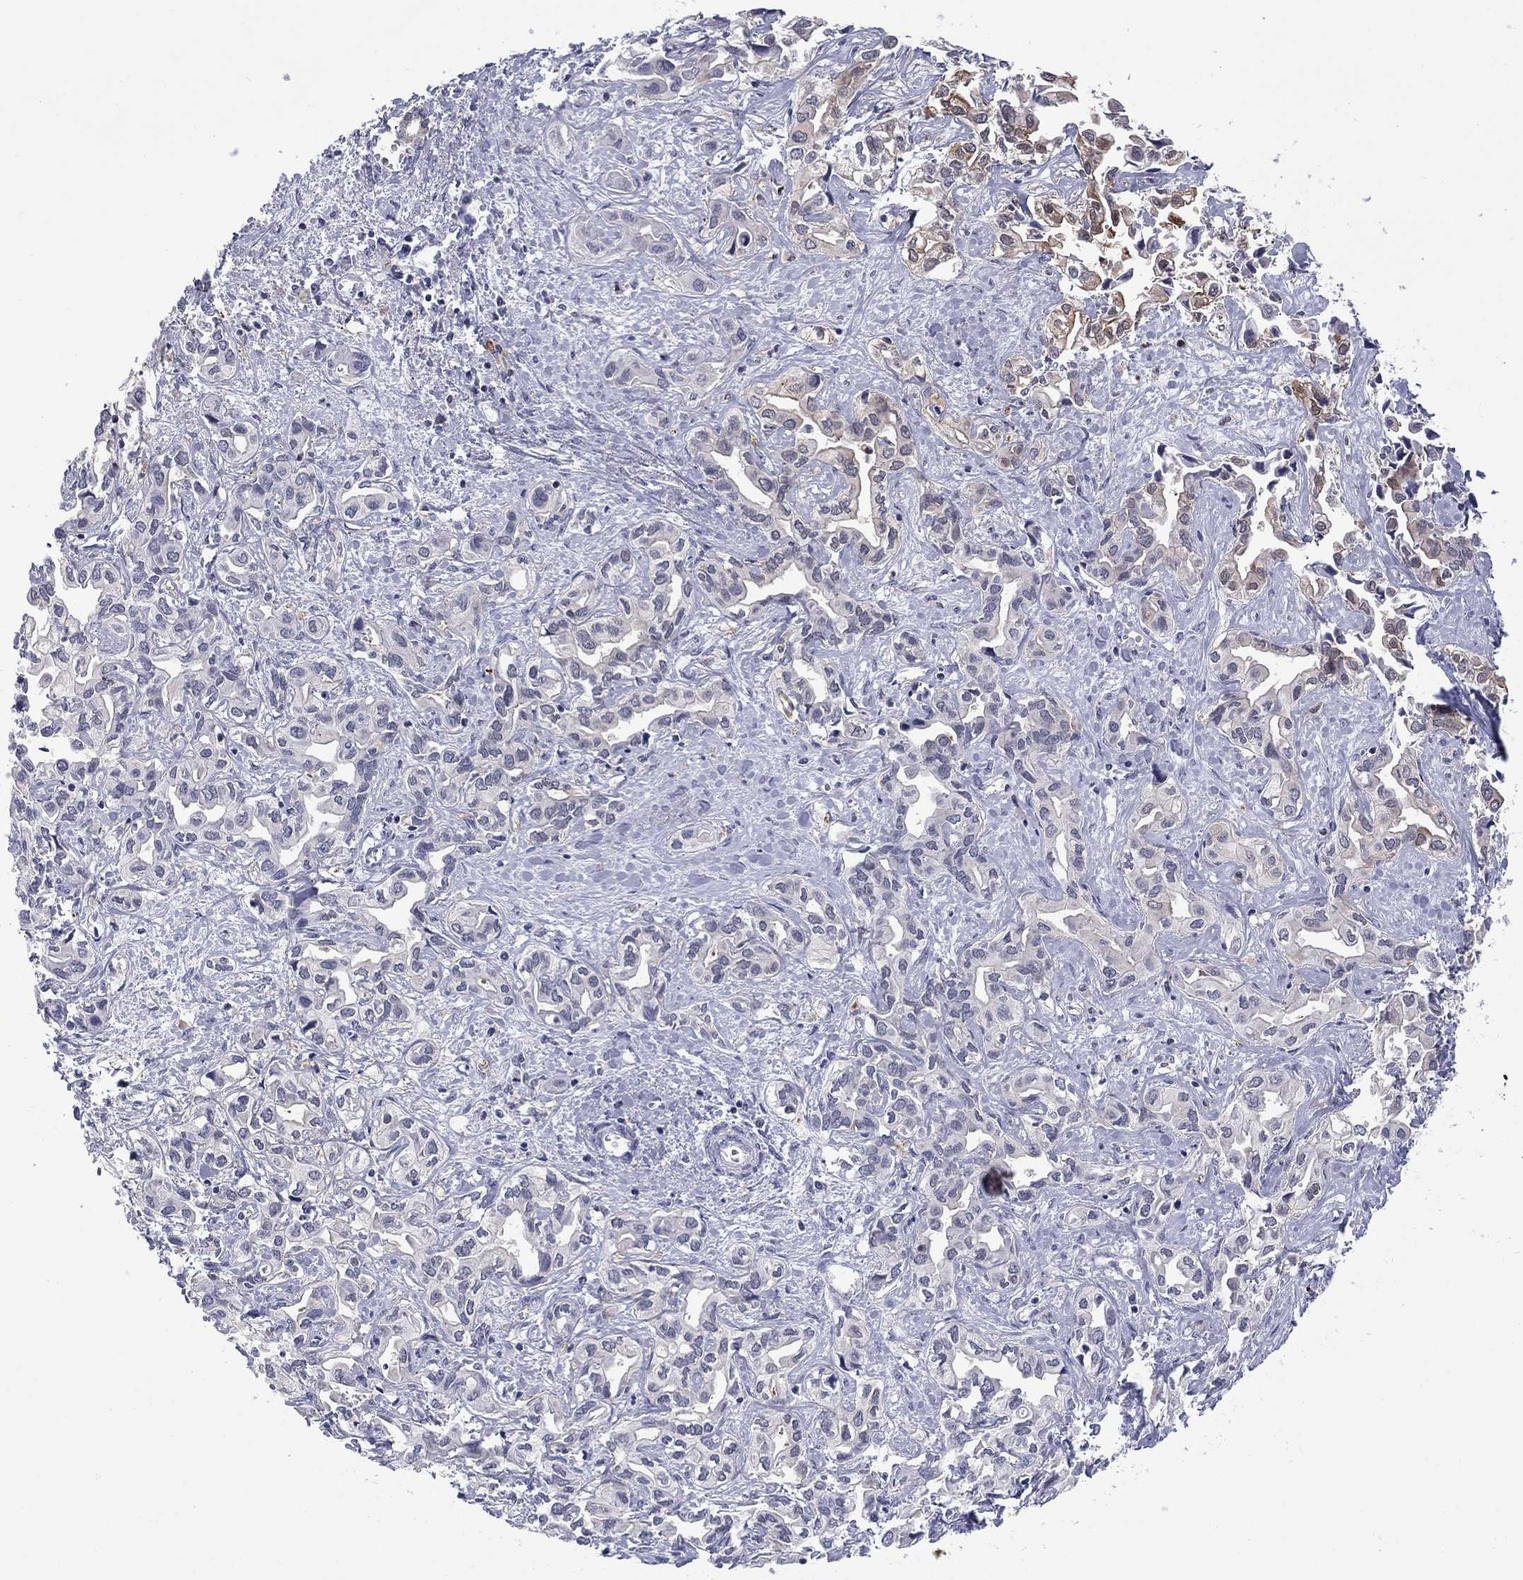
{"staining": {"intensity": "negative", "quantity": "none", "location": "none"}, "tissue": "liver cancer", "cell_type": "Tumor cells", "image_type": "cancer", "snomed": [{"axis": "morphology", "description": "Cholangiocarcinoma"}, {"axis": "topography", "description": "Liver"}], "caption": "Immunohistochemistry of liver cholangiocarcinoma demonstrates no positivity in tumor cells. (DAB immunohistochemistry with hematoxylin counter stain).", "gene": "HKDC1", "patient": {"sex": "female", "age": 64}}